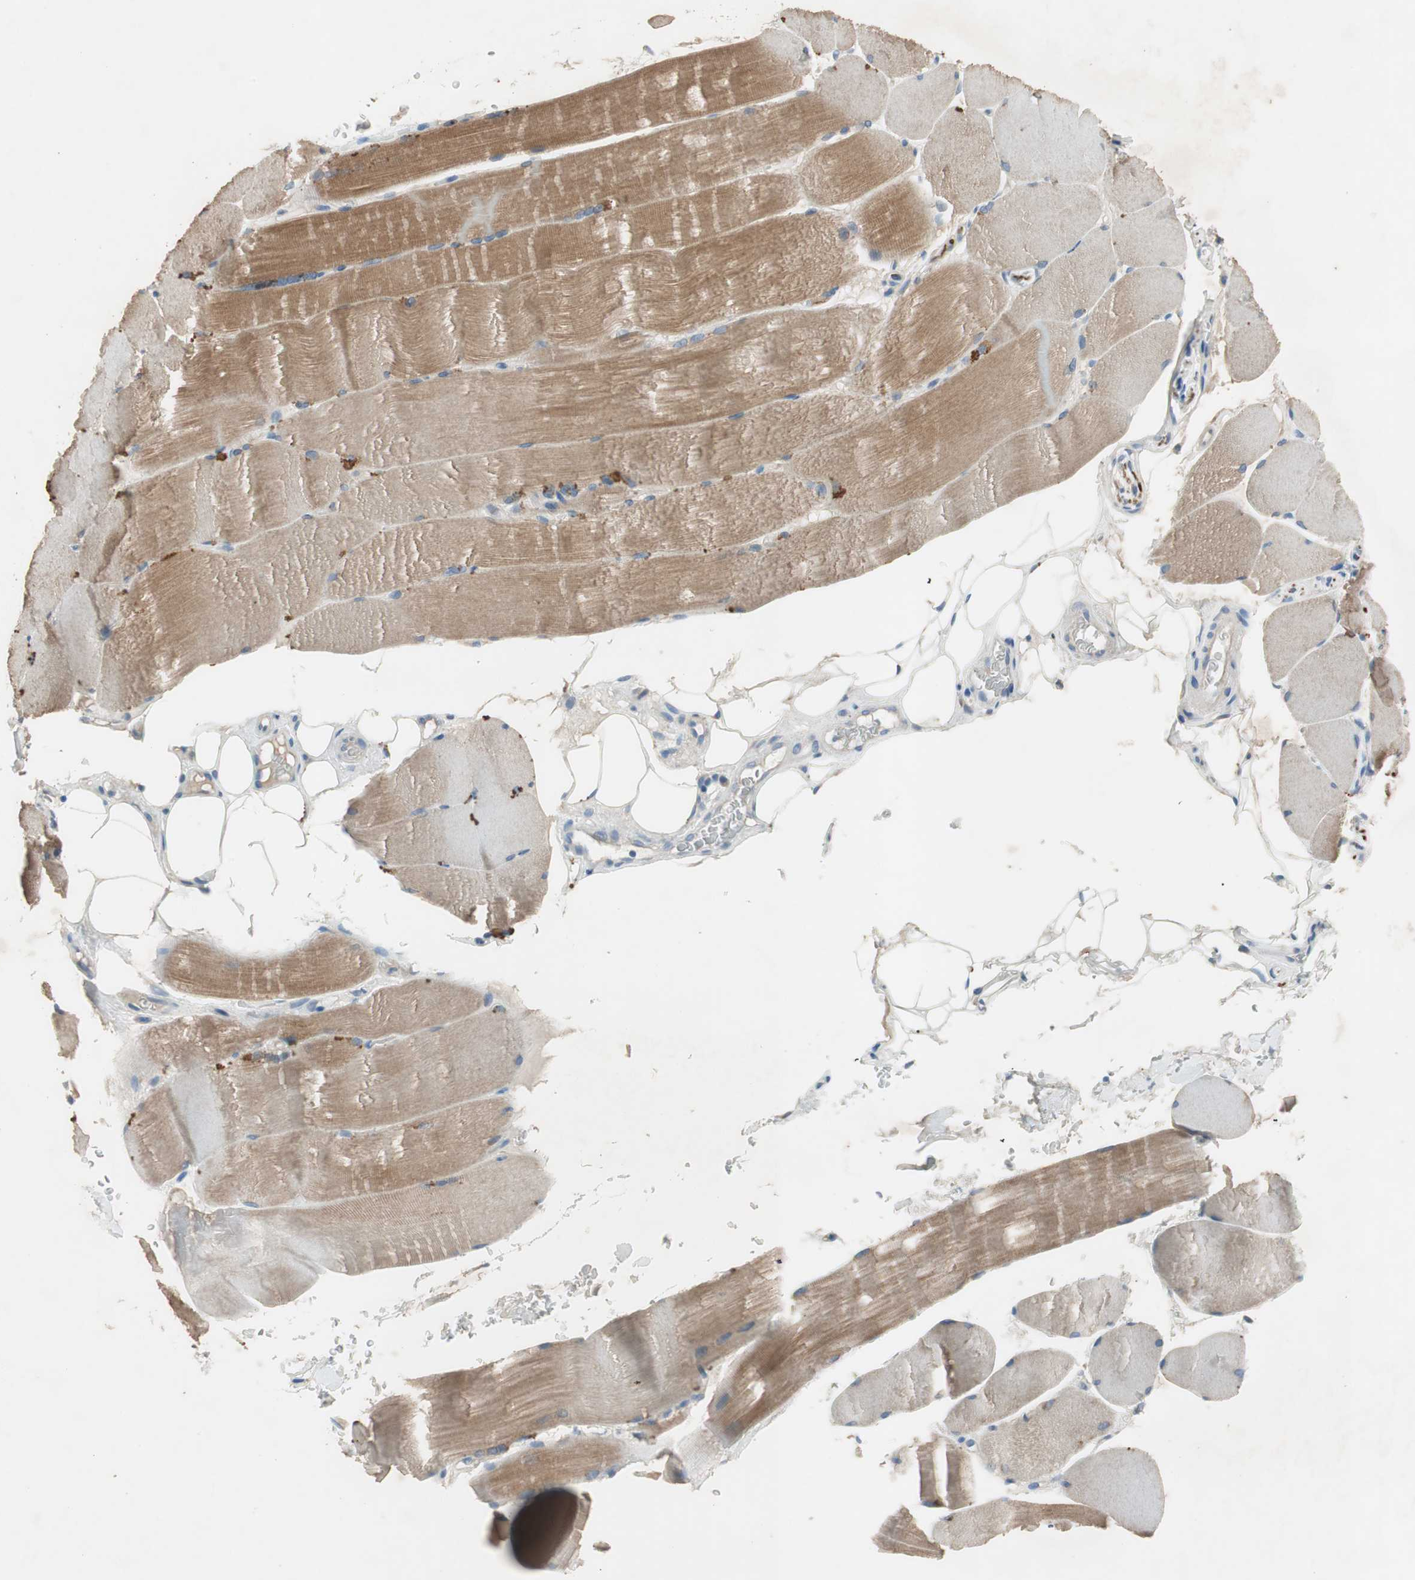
{"staining": {"intensity": "moderate", "quantity": ">75%", "location": "cytoplasmic/membranous"}, "tissue": "skeletal muscle", "cell_type": "Myocytes", "image_type": "normal", "snomed": [{"axis": "morphology", "description": "Normal tissue, NOS"}, {"axis": "topography", "description": "Skin"}, {"axis": "topography", "description": "Skeletal muscle"}], "caption": "The photomicrograph displays a brown stain indicating the presence of a protein in the cytoplasmic/membranous of myocytes in skeletal muscle. (DAB IHC, brown staining for protein, blue staining for nuclei).", "gene": "PRRG4", "patient": {"sex": "male", "age": 83}}